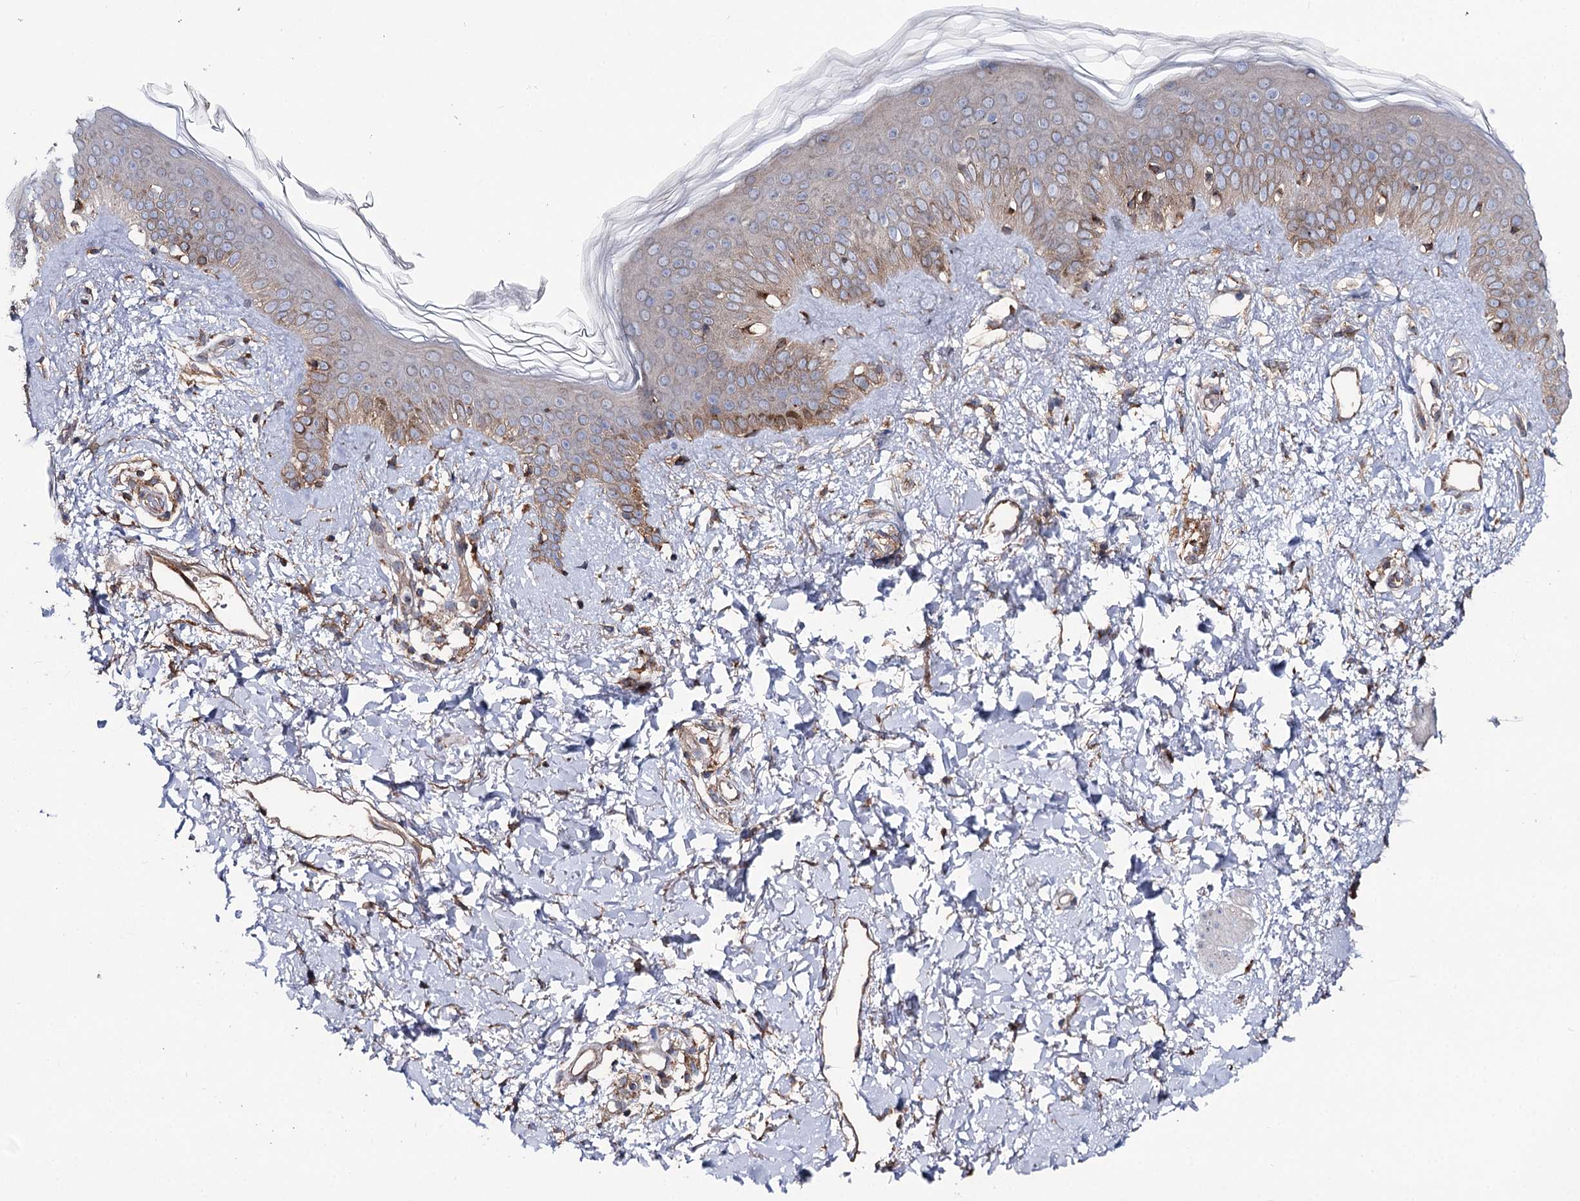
{"staining": {"intensity": "moderate", "quantity": ">75%", "location": "cytoplasmic/membranous"}, "tissue": "skin", "cell_type": "Fibroblasts", "image_type": "normal", "snomed": [{"axis": "morphology", "description": "Normal tissue, NOS"}, {"axis": "topography", "description": "Skin"}], "caption": "Brown immunohistochemical staining in unremarkable skin shows moderate cytoplasmic/membranous positivity in approximately >75% of fibroblasts.", "gene": "MSANTD2", "patient": {"sex": "female", "age": 58}}